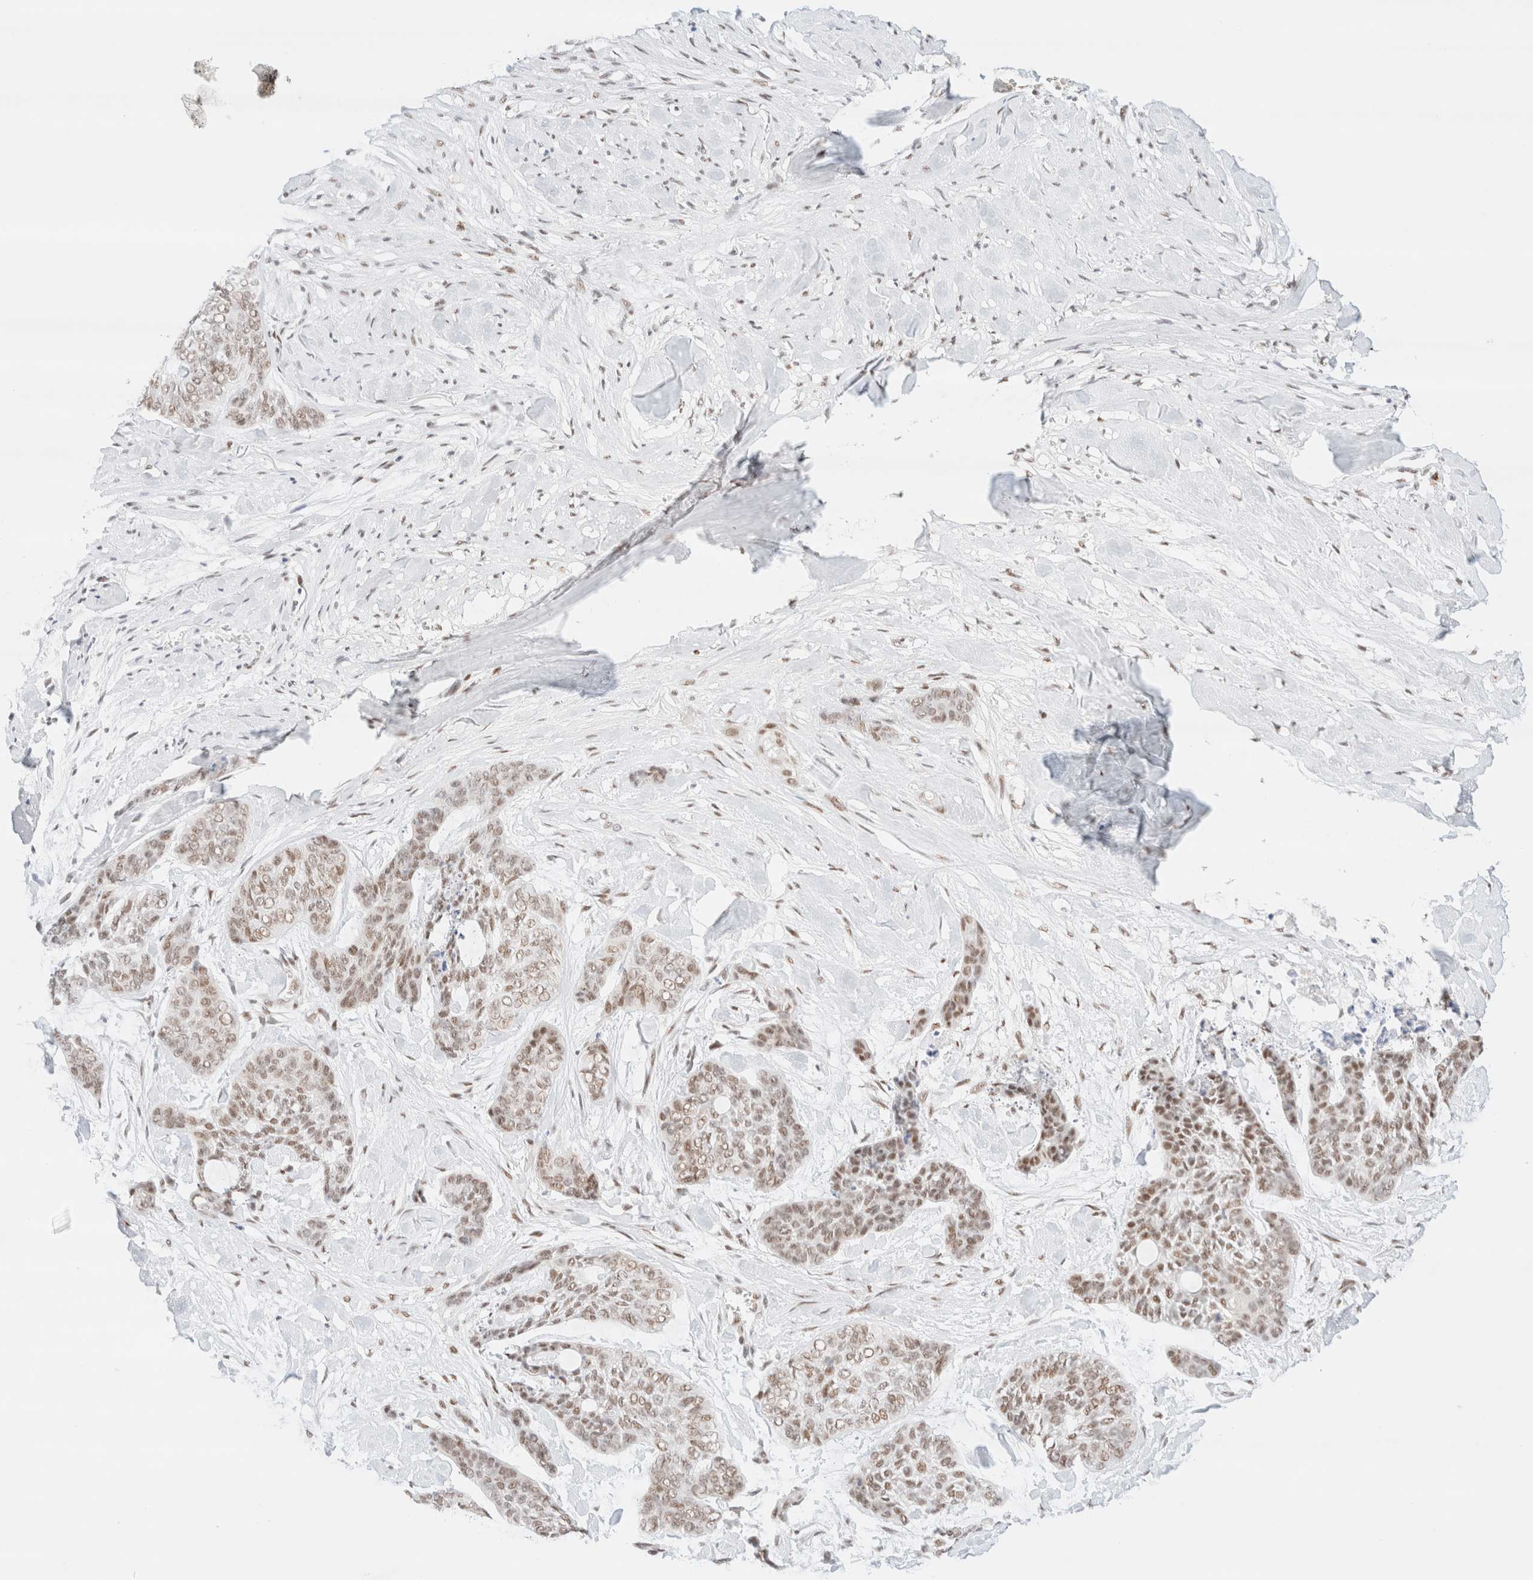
{"staining": {"intensity": "moderate", "quantity": ">75%", "location": "nuclear"}, "tissue": "skin cancer", "cell_type": "Tumor cells", "image_type": "cancer", "snomed": [{"axis": "morphology", "description": "Basal cell carcinoma"}, {"axis": "topography", "description": "Skin"}], "caption": "The photomicrograph demonstrates staining of skin cancer, revealing moderate nuclear protein expression (brown color) within tumor cells.", "gene": "CIC", "patient": {"sex": "female", "age": 64}}